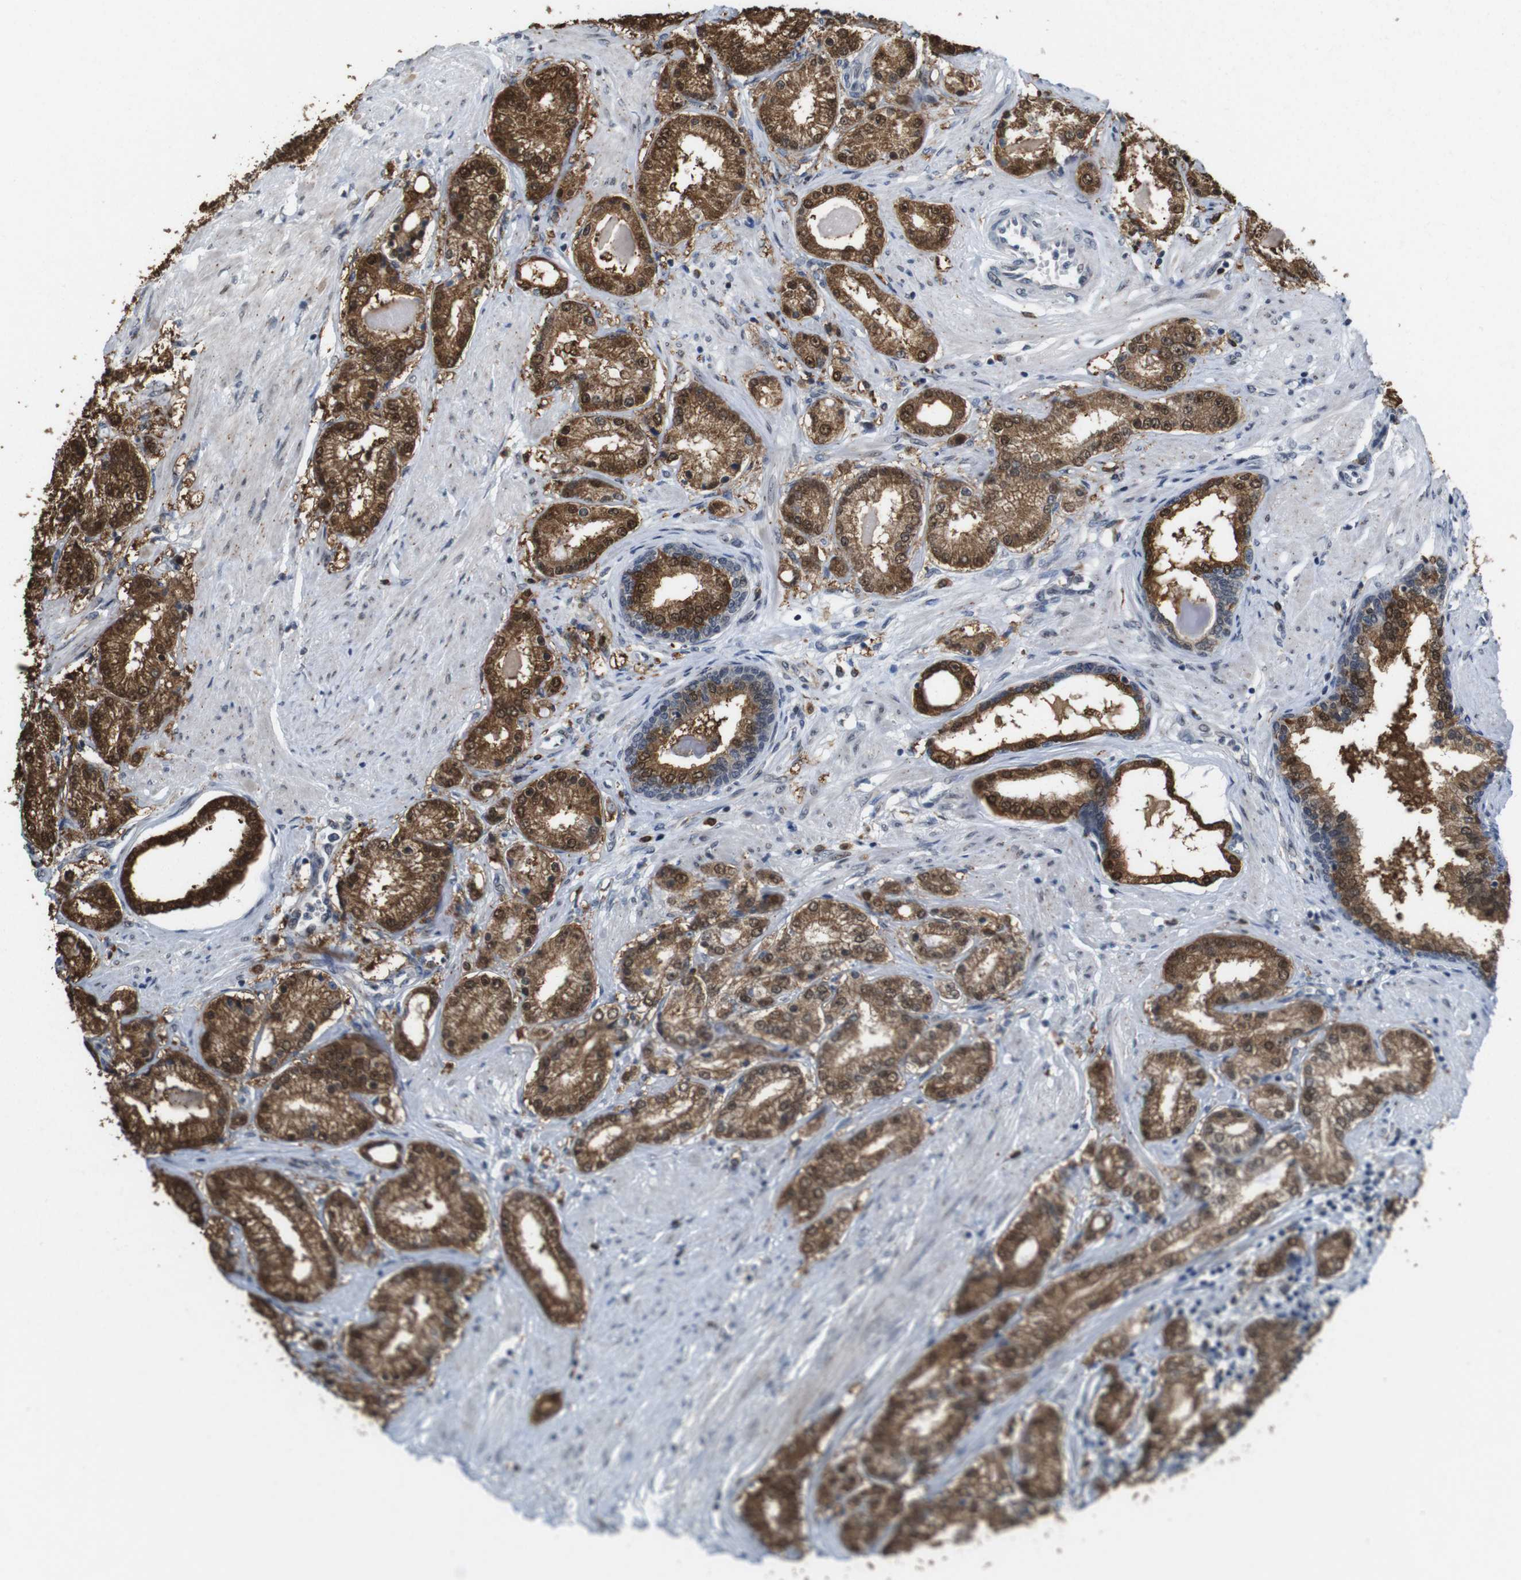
{"staining": {"intensity": "strong", "quantity": ">75%", "location": "cytoplasmic/membranous,nuclear"}, "tissue": "prostate cancer", "cell_type": "Tumor cells", "image_type": "cancer", "snomed": [{"axis": "morphology", "description": "Adenocarcinoma, Low grade"}, {"axis": "topography", "description": "Prostate"}], "caption": "Prostate adenocarcinoma (low-grade) stained with a protein marker demonstrates strong staining in tumor cells.", "gene": "PNMA8A", "patient": {"sex": "male", "age": 63}}